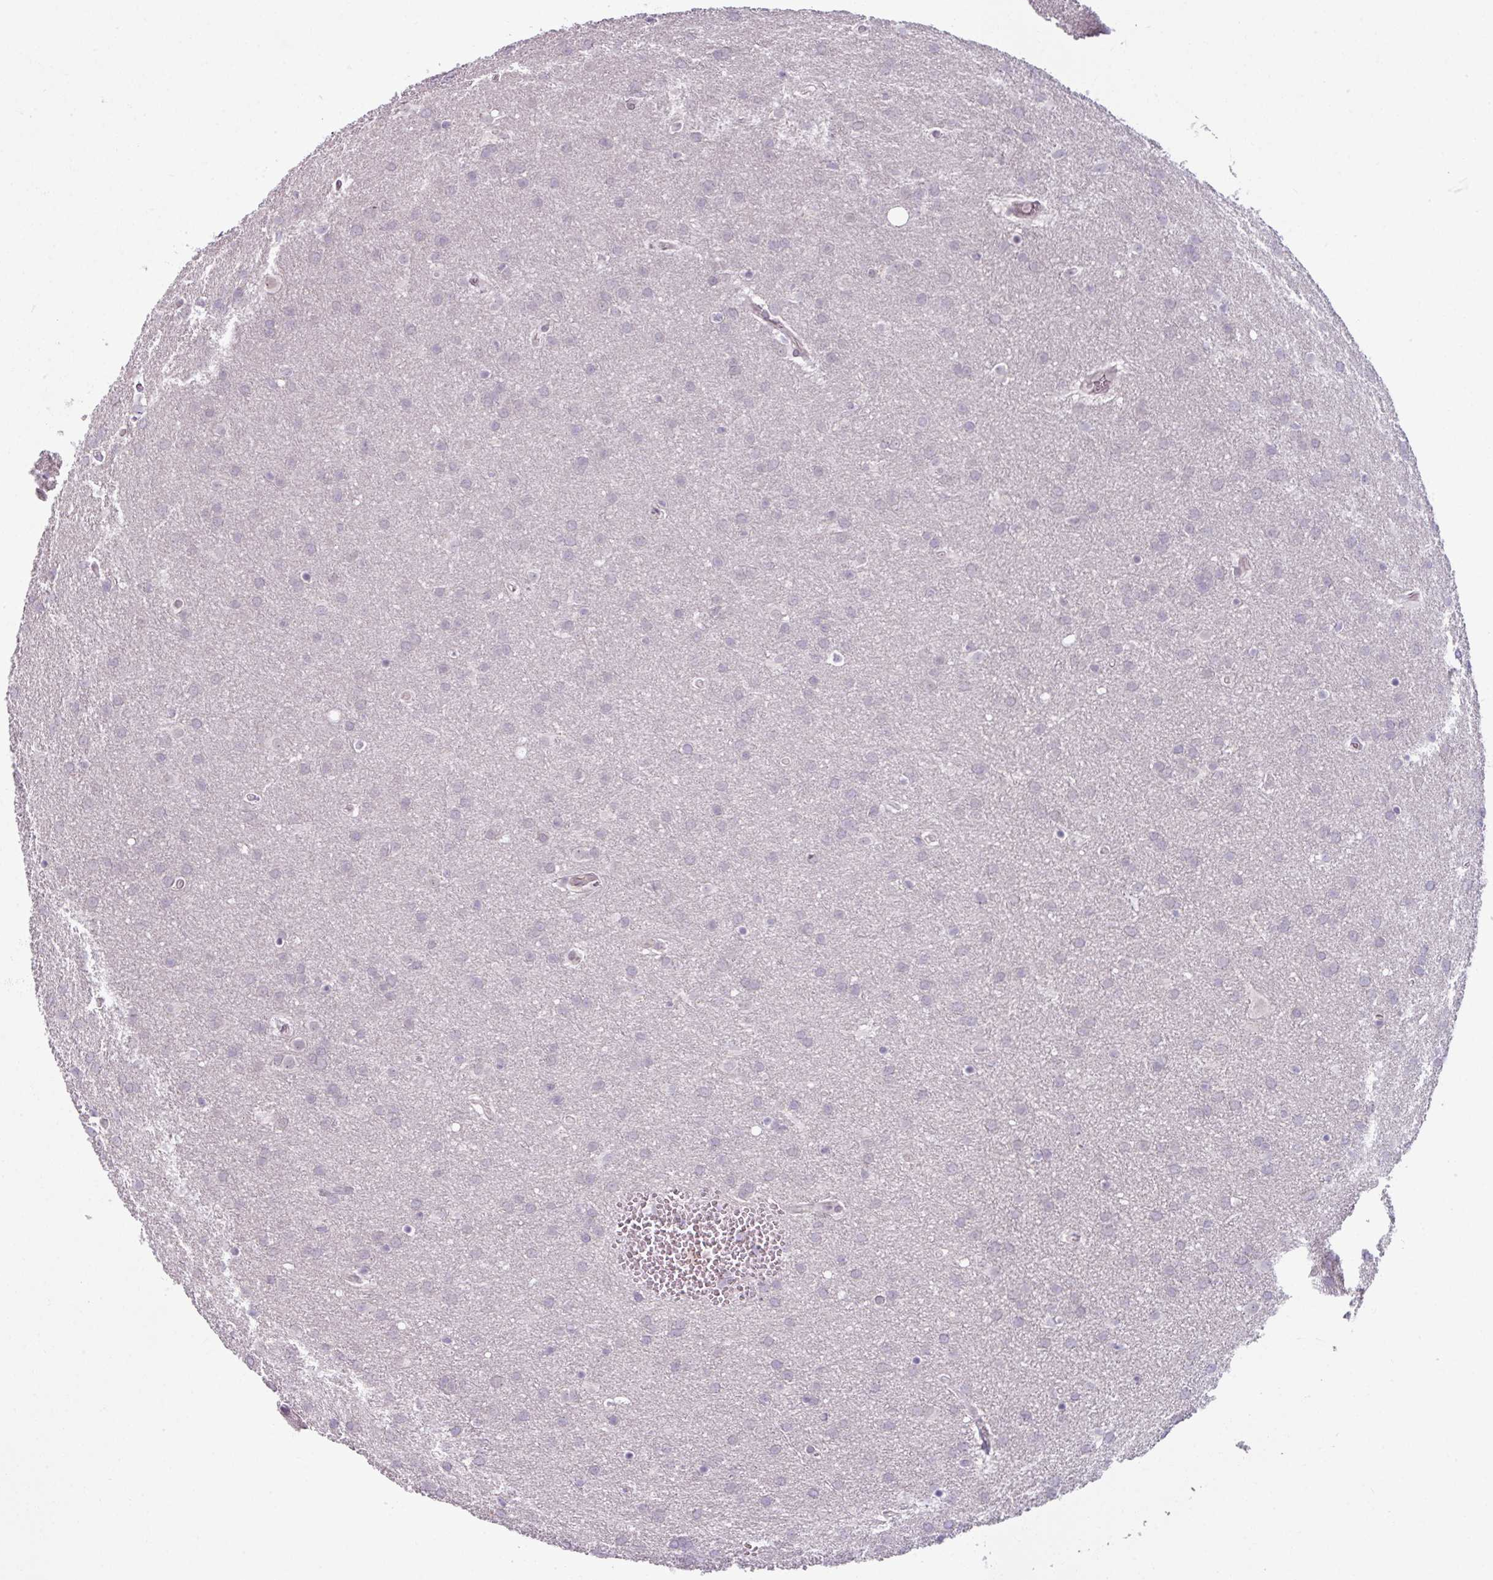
{"staining": {"intensity": "negative", "quantity": "none", "location": "none"}, "tissue": "glioma", "cell_type": "Tumor cells", "image_type": "cancer", "snomed": [{"axis": "morphology", "description": "Glioma, malignant, Low grade"}, {"axis": "topography", "description": "Brain"}], "caption": "Malignant glioma (low-grade) was stained to show a protein in brown. There is no significant staining in tumor cells. The staining is performed using DAB (3,3'-diaminobenzidine) brown chromogen with nuclei counter-stained in using hematoxylin.", "gene": "UVSSA", "patient": {"sex": "female", "age": 32}}